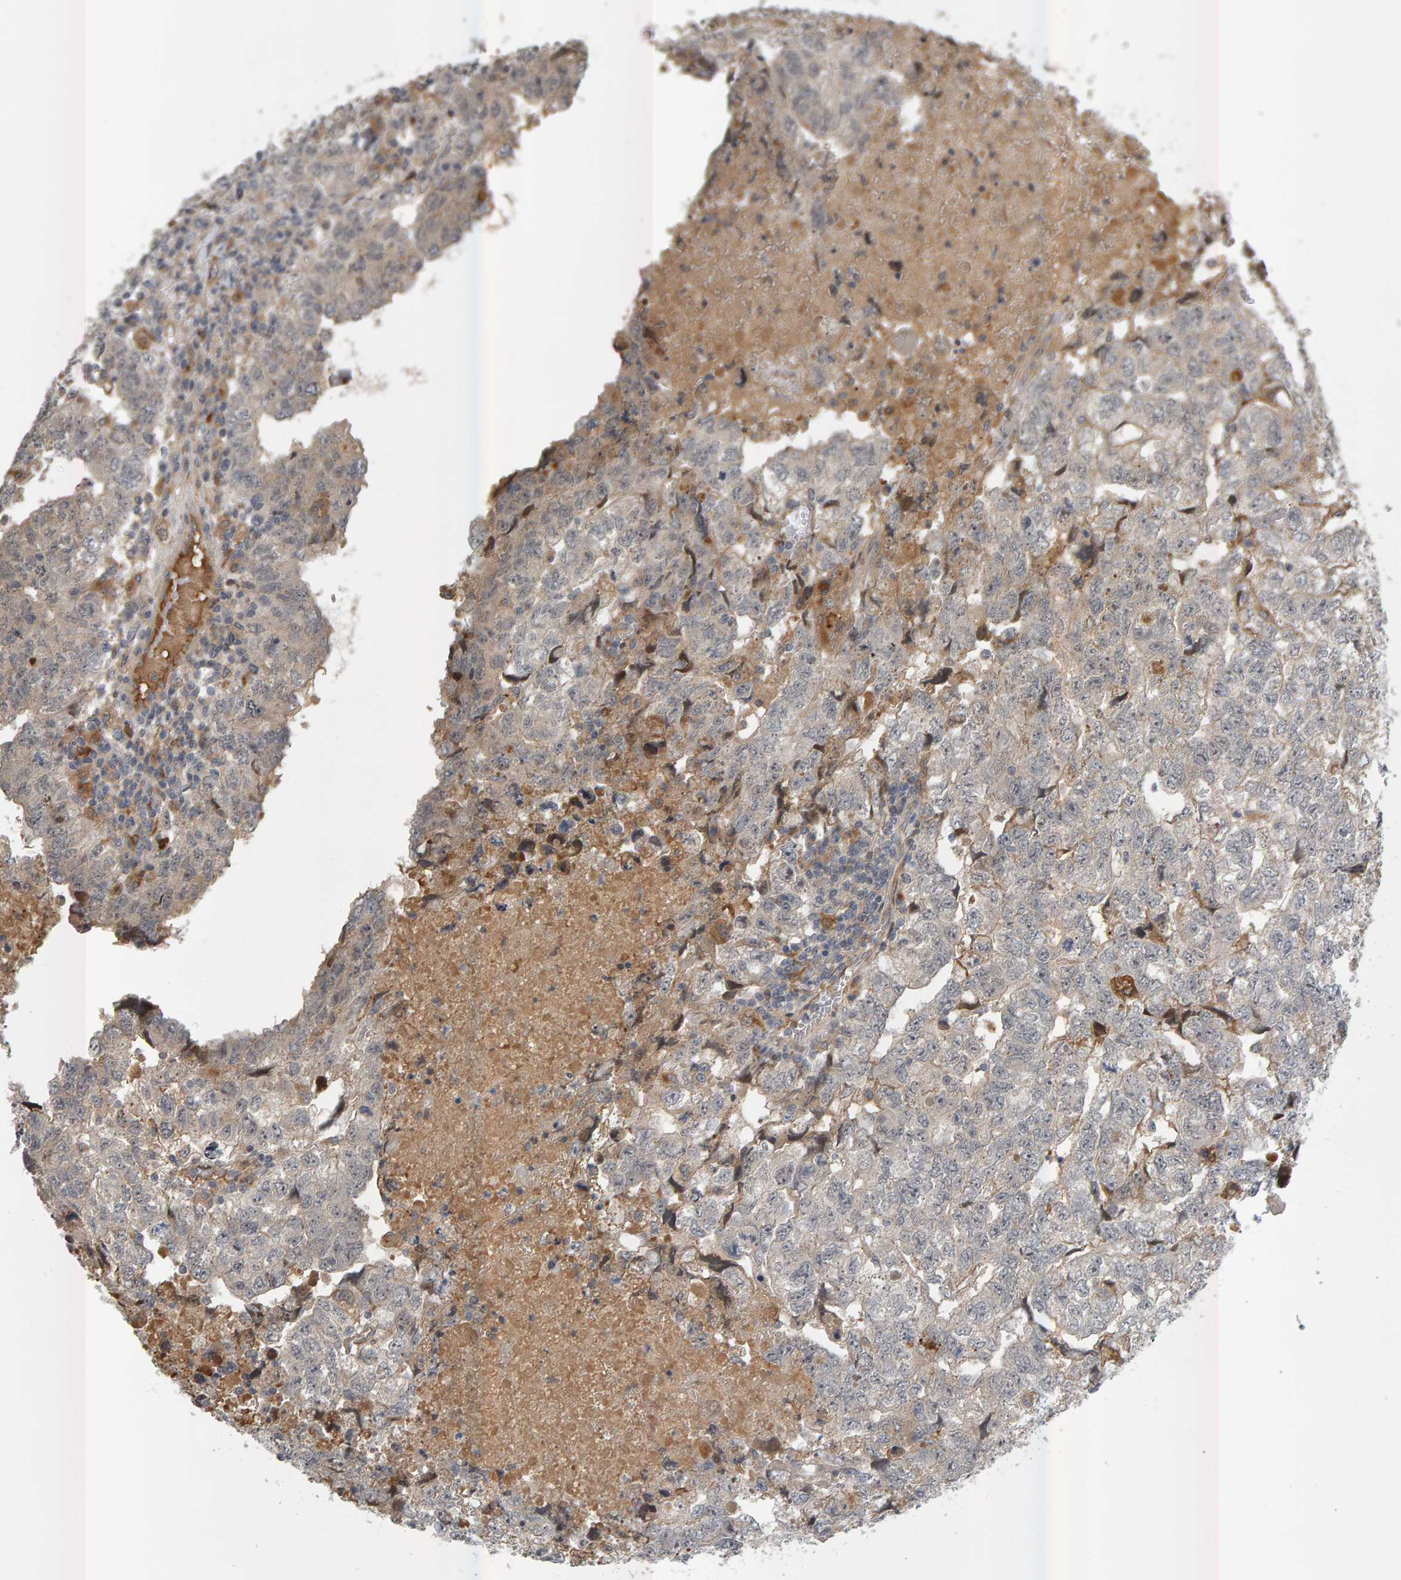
{"staining": {"intensity": "weak", "quantity": "<25%", "location": "cytoplasmic/membranous"}, "tissue": "testis cancer", "cell_type": "Tumor cells", "image_type": "cancer", "snomed": [{"axis": "morphology", "description": "Carcinoma, Embryonal, NOS"}, {"axis": "topography", "description": "Testis"}], "caption": "The immunohistochemistry histopathology image has no significant positivity in tumor cells of testis cancer tissue. The staining was performed using DAB (3,3'-diaminobenzidine) to visualize the protein expression in brown, while the nuclei were stained in blue with hematoxylin (Magnification: 20x).", "gene": "ZNF160", "patient": {"sex": "male", "age": 36}}